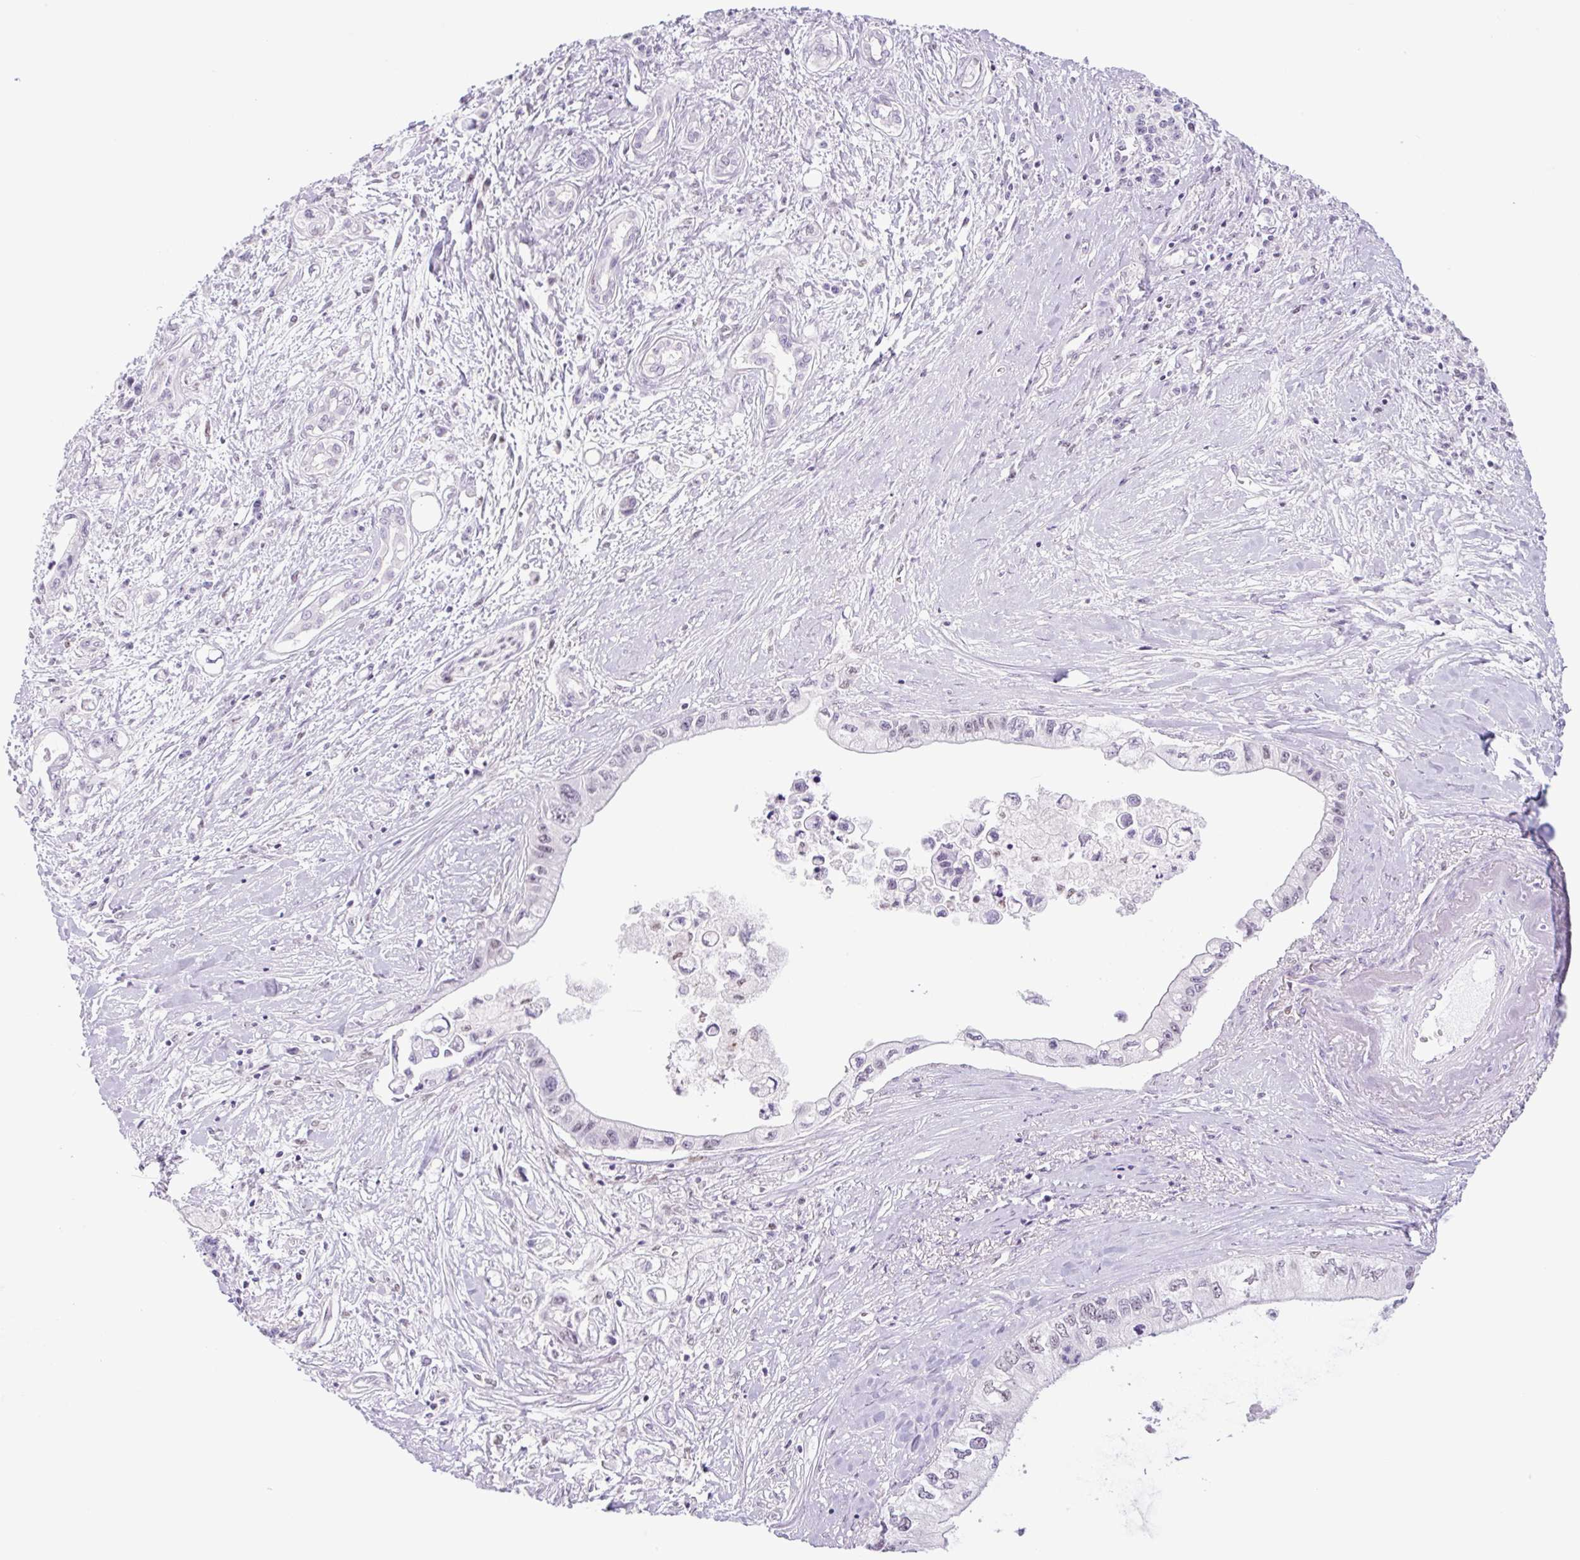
{"staining": {"intensity": "negative", "quantity": "none", "location": "none"}, "tissue": "pancreatic cancer", "cell_type": "Tumor cells", "image_type": "cancer", "snomed": [{"axis": "morphology", "description": "Adenocarcinoma, NOS"}, {"axis": "topography", "description": "Pancreas"}], "caption": "This is an immunohistochemistry histopathology image of human adenocarcinoma (pancreatic). There is no expression in tumor cells.", "gene": "TLE3", "patient": {"sex": "male", "age": 61}}